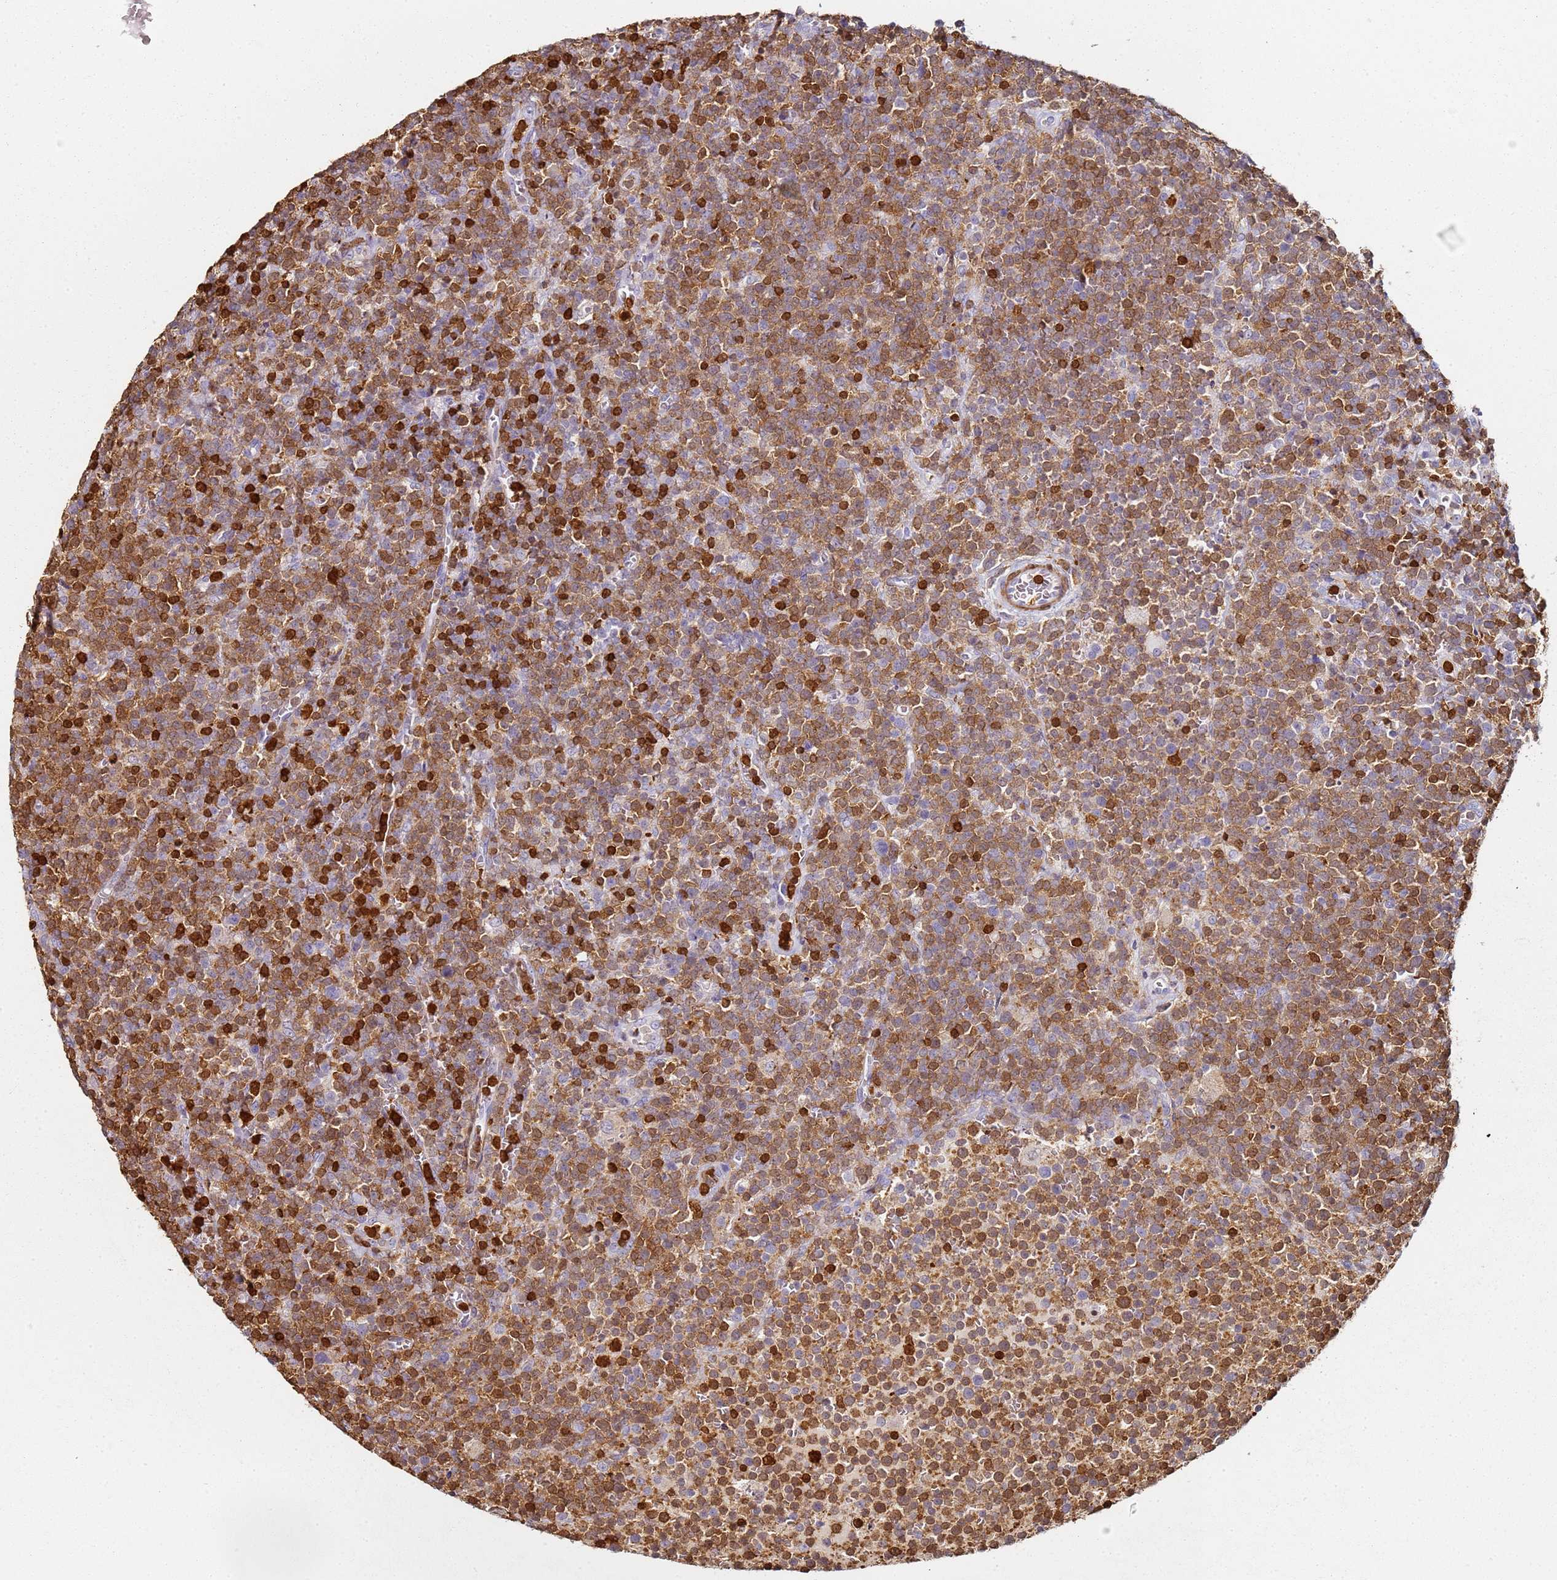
{"staining": {"intensity": "moderate", "quantity": ">75%", "location": "cytoplasmic/membranous,nuclear"}, "tissue": "lymphoma", "cell_type": "Tumor cells", "image_type": "cancer", "snomed": [{"axis": "morphology", "description": "Malignant lymphoma, non-Hodgkin's type, High grade"}, {"axis": "topography", "description": "Lymph node"}], "caption": "Immunohistochemistry (IHC) (DAB) staining of lymphoma displays moderate cytoplasmic/membranous and nuclear protein positivity in about >75% of tumor cells.", "gene": "S100A4", "patient": {"sex": "male", "age": 61}}